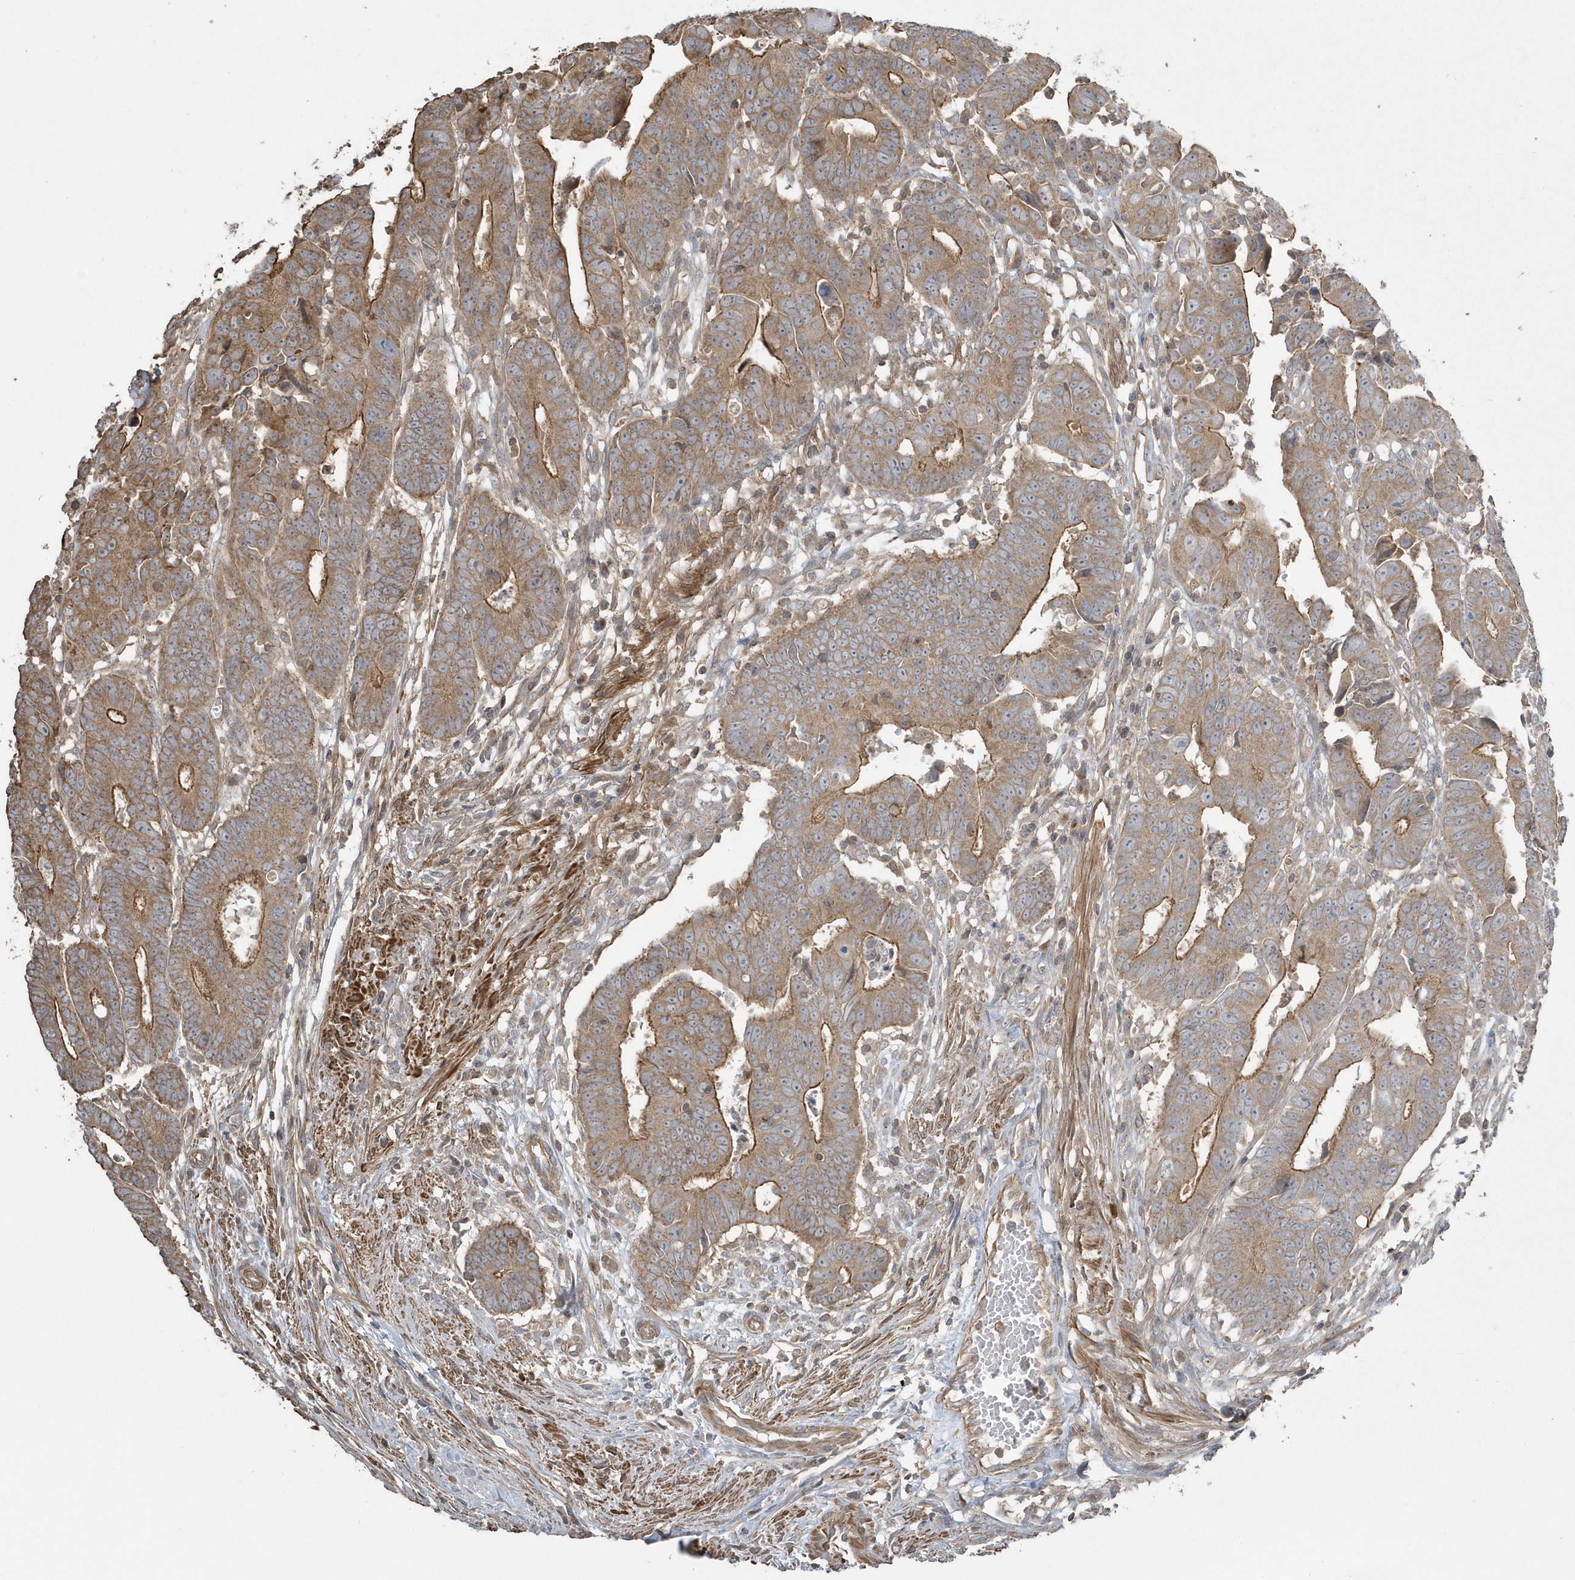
{"staining": {"intensity": "moderate", "quantity": ">75%", "location": "cytoplasmic/membranous"}, "tissue": "colorectal cancer", "cell_type": "Tumor cells", "image_type": "cancer", "snomed": [{"axis": "morphology", "description": "Adenocarcinoma, NOS"}, {"axis": "topography", "description": "Rectum"}], "caption": "About >75% of tumor cells in human colorectal cancer (adenocarcinoma) reveal moderate cytoplasmic/membranous protein expression as visualized by brown immunohistochemical staining.", "gene": "ARMC8", "patient": {"sex": "female", "age": 65}}